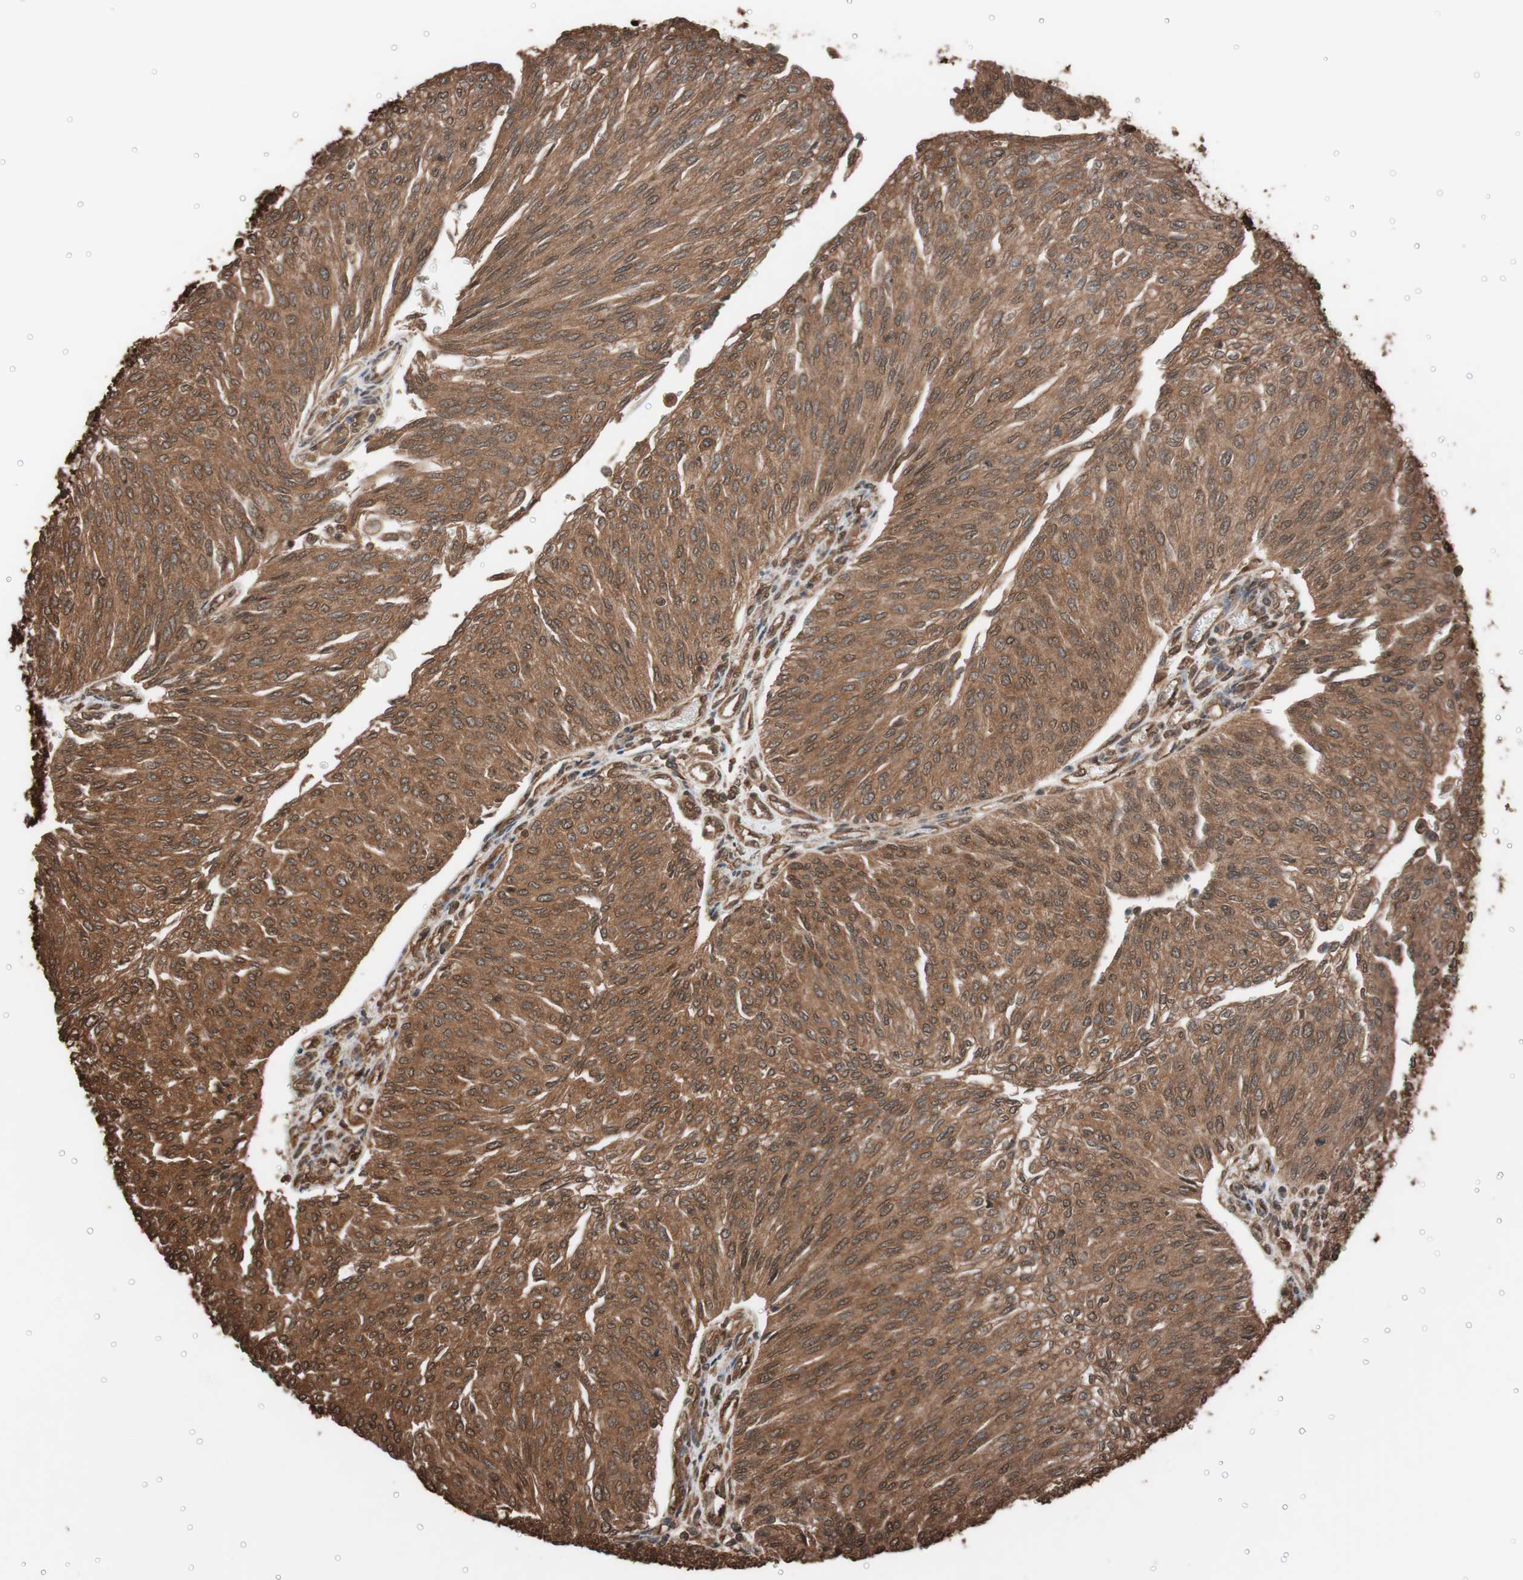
{"staining": {"intensity": "strong", "quantity": ">75%", "location": "cytoplasmic/membranous,nuclear"}, "tissue": "urothelial cancer", "cell_type": "Tumor cells", "image_type": "cancer", "snomed": [{"axis": "morphology", "description": "Urothelial carcinoma, Low grade"}, {"axis": "topography", "description": "Urinary bladder"}], "caption": "The immunohistochemical stain highlights strong cytoplasmic/membranous and nuclear staining in tumor cells of urothelial cancer tissue. The staining was performed using DAB to visualize the protein expression in brown, while the nuclei were stained in blue with hematoxylin (Magnification: 20x).", "gene": "CALM2", "patient": {"sex": "female", "age": 79}}